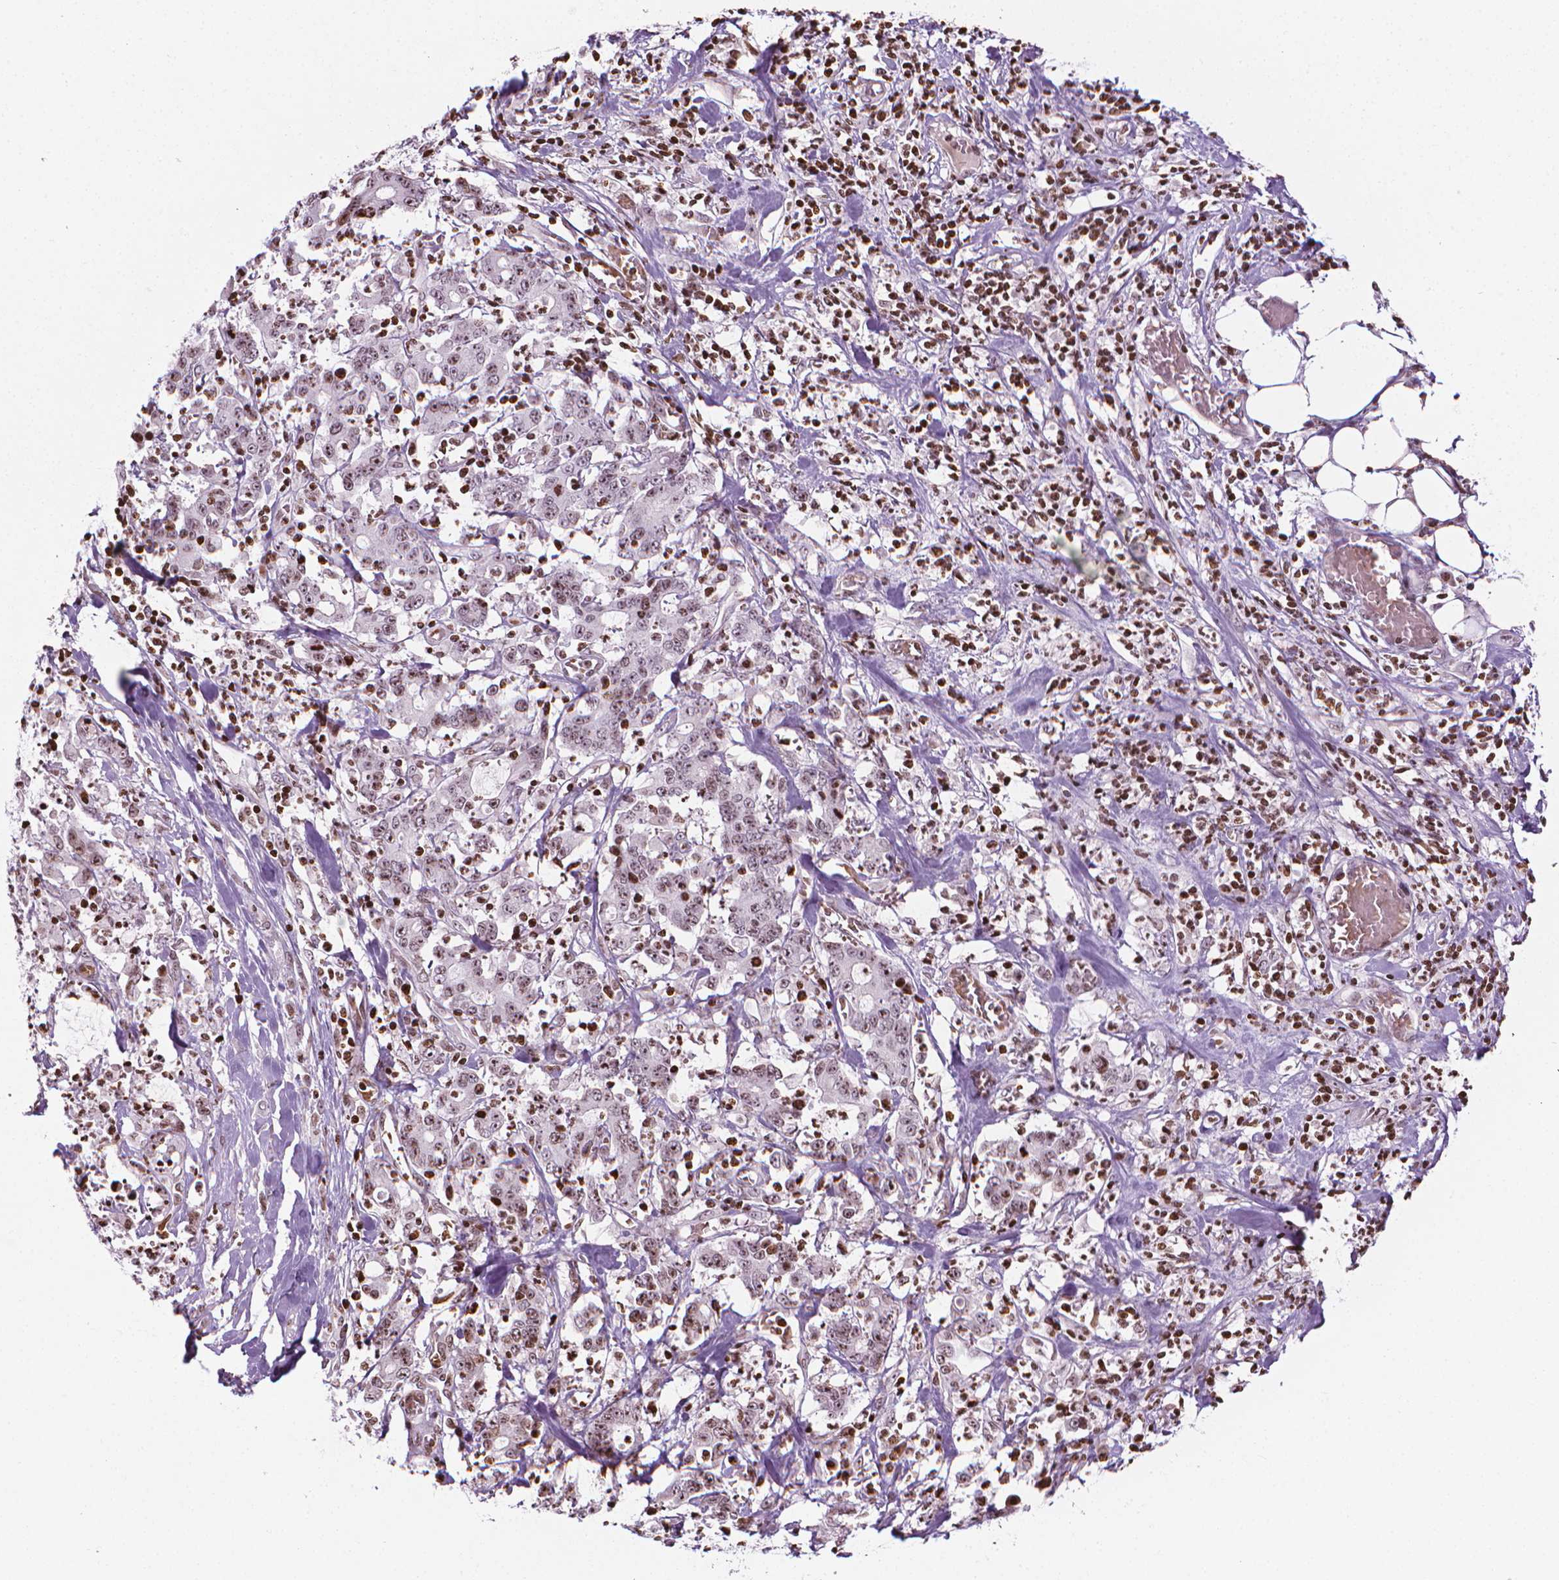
{"staining": {"intensity": "moderate", "quantity": "25%-75%", "location": "nuclear"}, "tissue": "stomach cancer", "cell_type": "Tumor cells", "image_type": "cancer", "snomed": [{"axis": "morphology", "description": "Adenocarcinoma, NOS"}, {"axis": "topography", "description": "Stomach, upper"}], "caption": "This photomicrograph displays immunohistochemistry staining of stomach adenocarcinoma, with medium moderate nuclear positivity in approximately 25%-75% of tumor cells.", "gene": "PIP4K2A", "patient": {"sex": "male", "age": 68}}